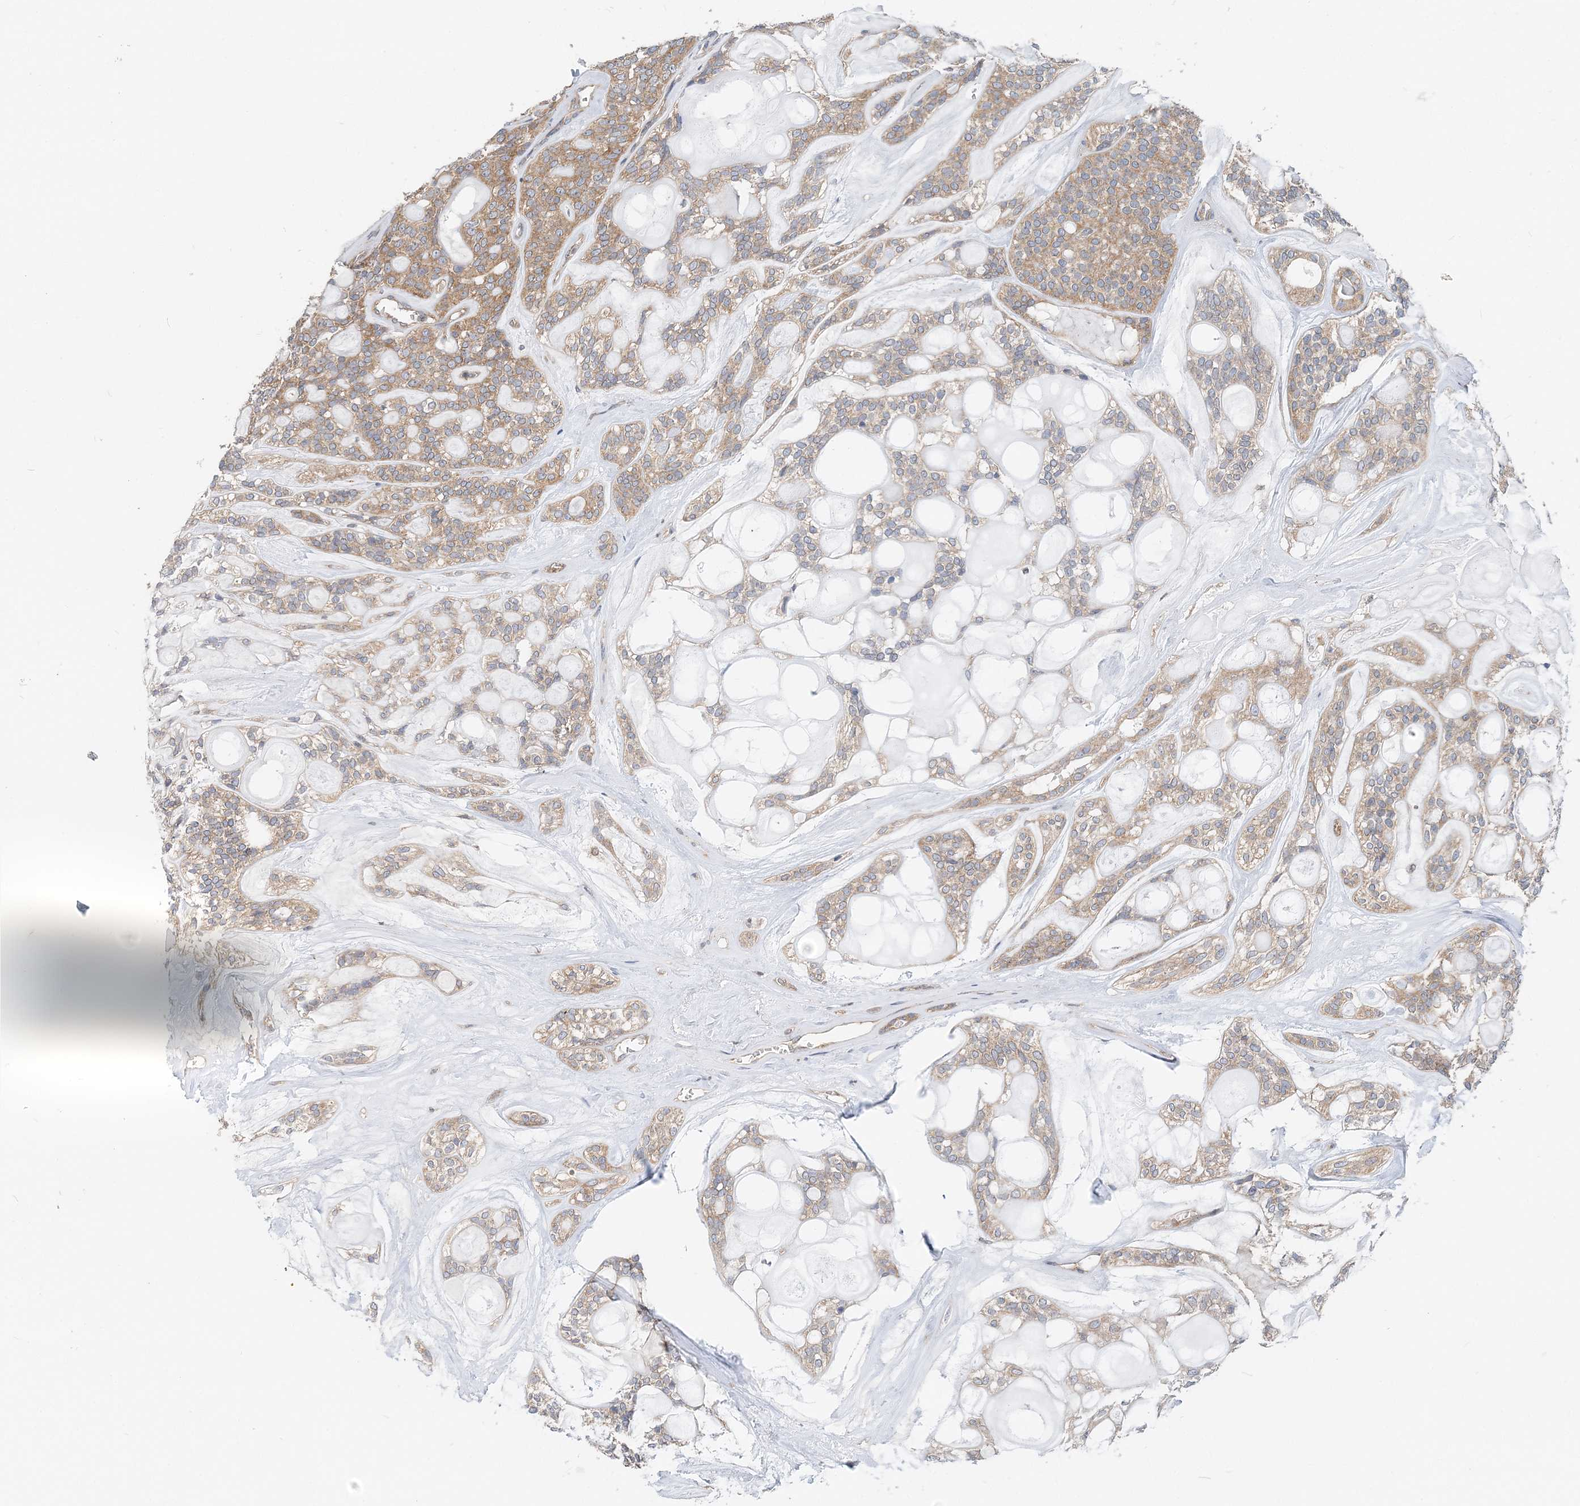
{"staining": {"intensity": "moderate", "quantity": "<25%", "location": "cytoplasmic/membranous"}, "tissue": "head and neck cancer", "cell_type": "Tumor cells", "image_type": "cancer", "snomed": [{"axis": "morphology", "description": "Adenocarcinoma, NOS"}, {"axis": "topography", "description": "Head-Neck"}], "caption": "Adenocarcinoma (head and neck) stained with DAB (3,3'-diaminobenzidine) IHC reveals low levels of moderate cytoplasmic/membranous positivity in about <25% of tumor cells.", "gene": "MOB4", "patient": {"sex": "male", "age": 66}}